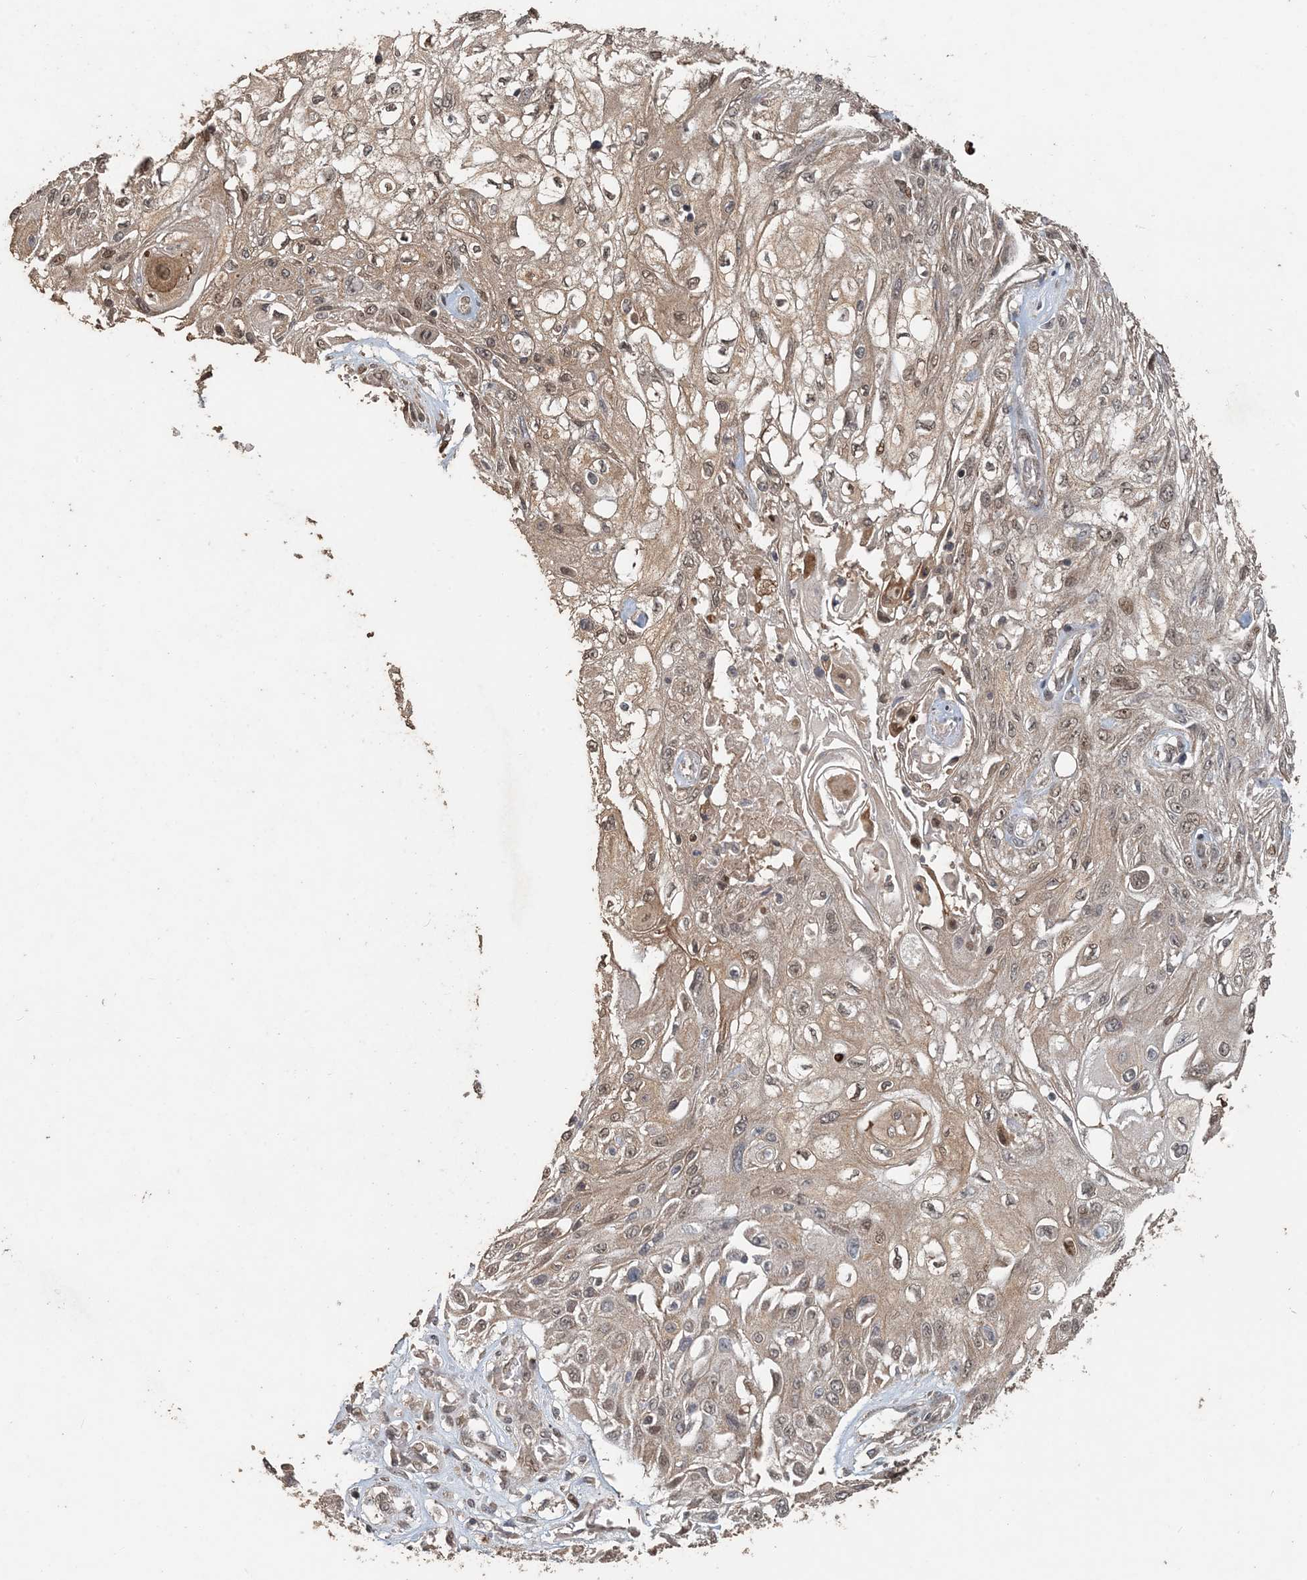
{"staining": {"intensity": "weak", "quantity": "25%-75%", "location": "cytoplasmic/membranous,nuclear"}, "tissue": "skin cancer", "cell_type": "Tumor cells", "image_type": "cancer", "snomed": [{"axis": "morphology", "description": "Squamous cell carcinoma, NOS"}, {"axis": "topography", "description": "Skin"}], "caption": "Squamous cell carcinoma (skin) stained for a protein demonstrates weak cytoplasmic/membranous and nuclear positivity in tumor cells.", "gene": "ATP13A2", "patient": {"sex": "male", "age": 75}}